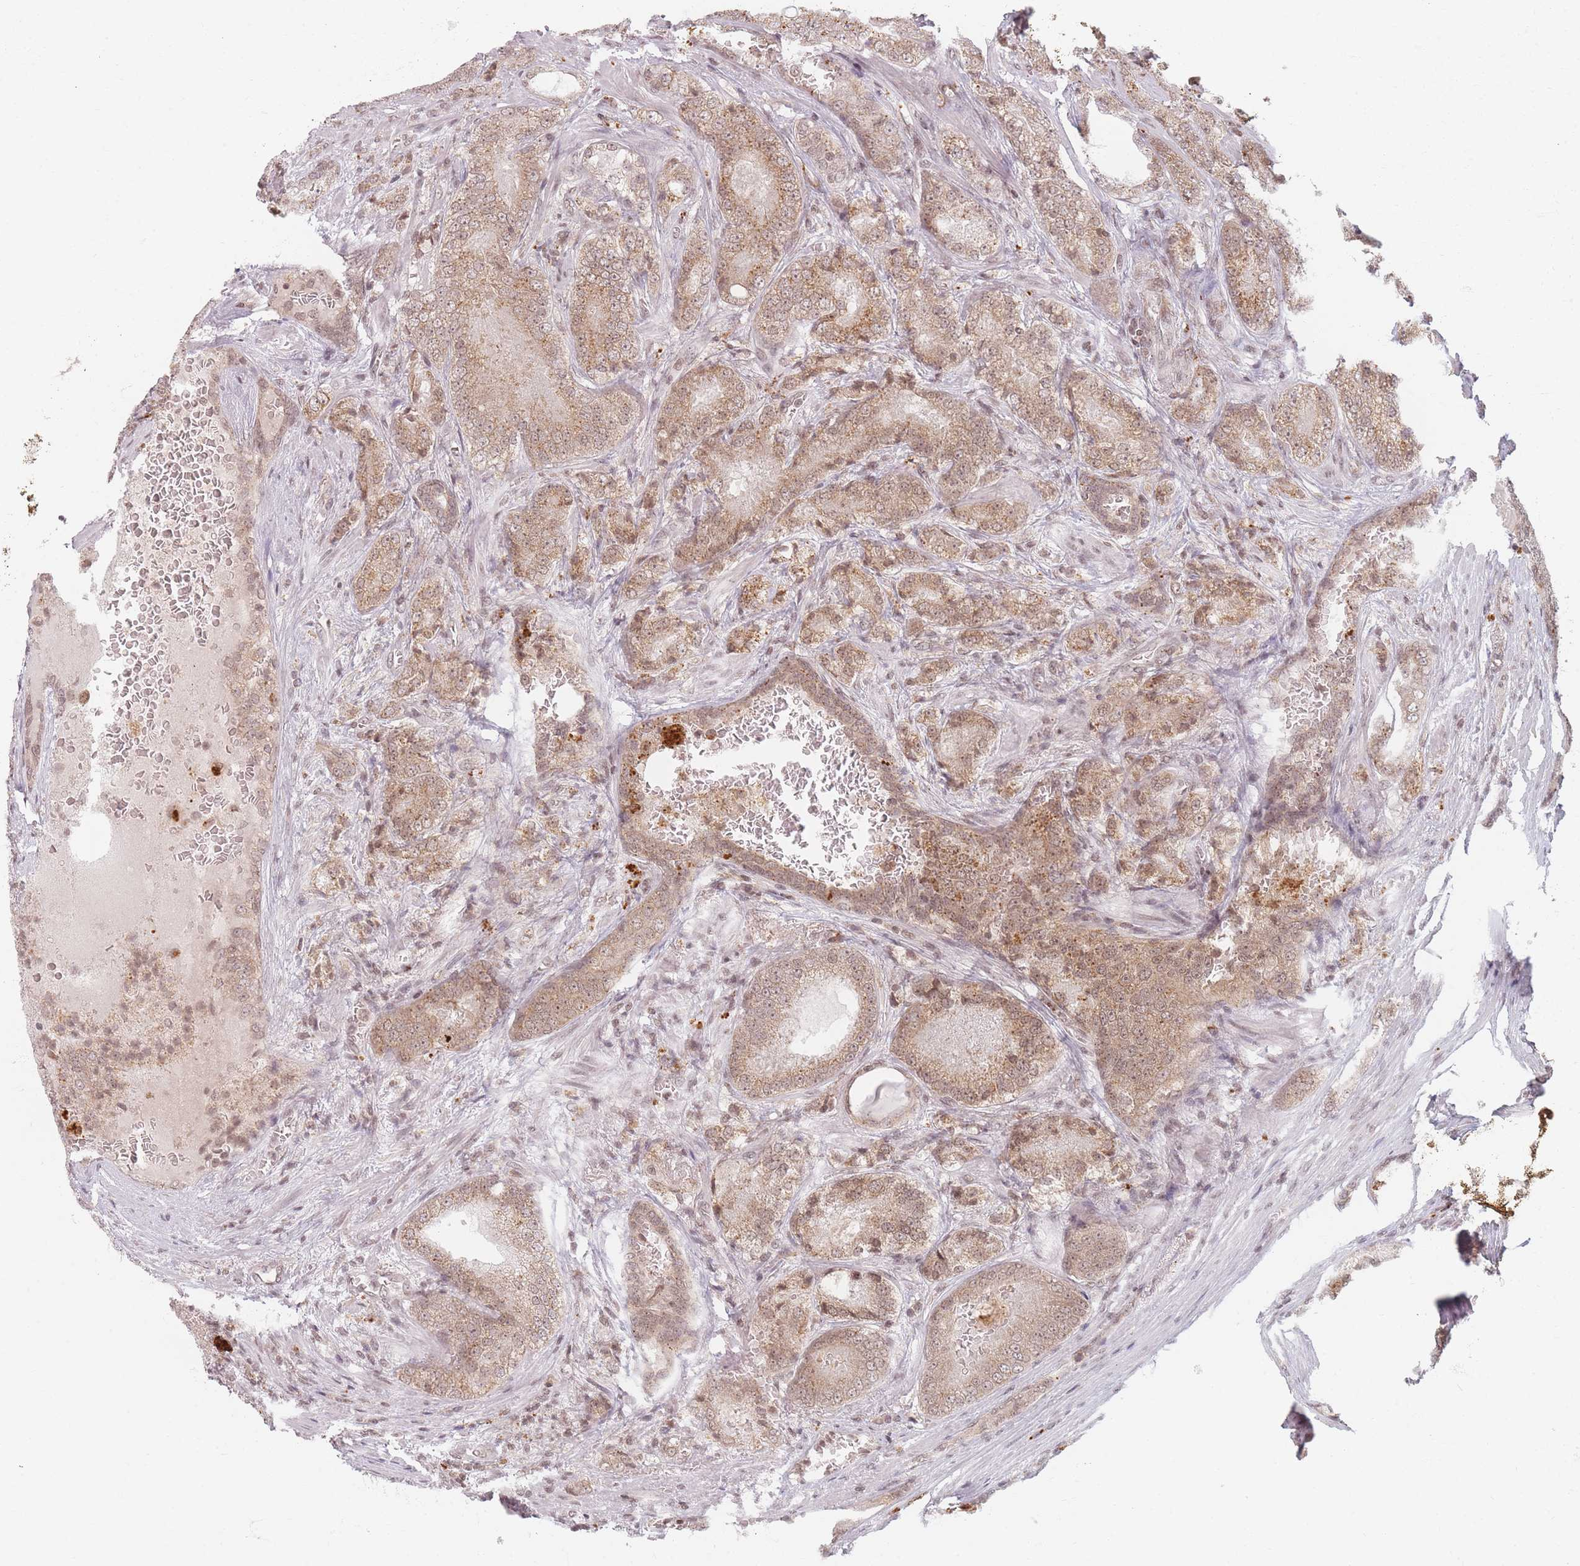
{"staining": {"intensity": "weak", "quantity": ">75%", "location": "cytoplasmic/membranous,nuclear"}, "tissue": "prostate cancer", "cell_type": "Tumor cells", "image_type": "cancer", "snomed": [{"axis": "morphology", "description": "Adenocarcinoma, High grade"}, {"axis": "topography", "description": "Prostate"}], "caption": "A photomicrograph of human prostate high-grade adenocarcinoma stained for a protein shows weak cytoplasmic/membranous and nuclear brown staining in tumor cells. (DAB (3,3'-diaminobenzidine) = brown stain, brightfield microscopy at high magnification).", "gene": "SPATA45", "patient": {"sex": "male", "age": 63}}